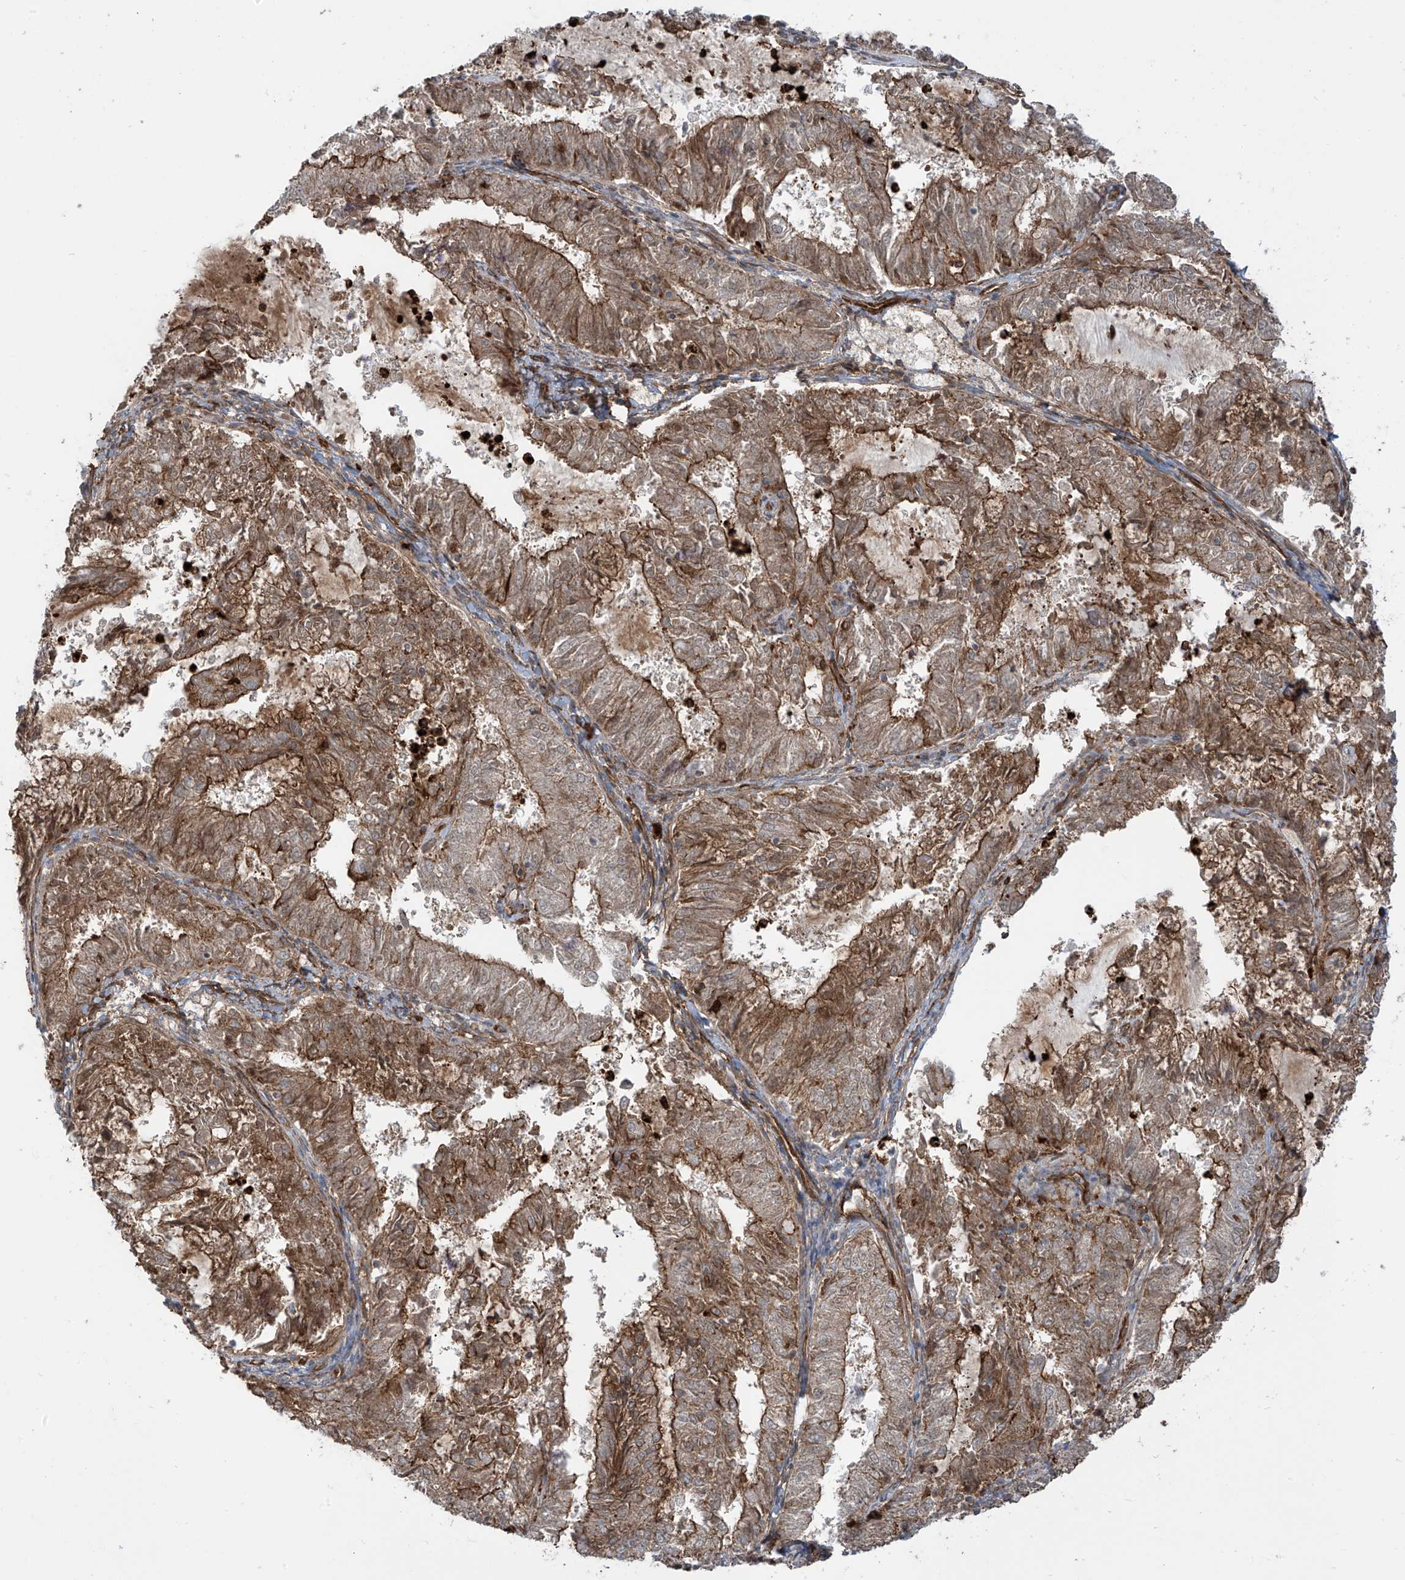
{"staining": {"intensity": "moderate", "quantity": ">75%", "location": "cytoplasmic/membranous"}, "tissue": "endometrial cancer", "cell_type": "Tumor cells", "image_type": "cancer", "snomed": [{"axis": "morphology", "description": "Adenocarcinoma, NOS"}, {"axis": "topography", "description": "Endometrium"}], "caption": "DAB immunohistochemical staining of adenocarcinoma (endometrial) reveals moderate cytoplasmic/membranous protein staining in approximately >75% of tumor cells. The protein of interest is stained brown, and the nuclei are stained in blue (DAB IHC with brightfield microscopy, high magnification).", "gene": "SLC9A2", "patient": {"sex": "female", "age": 57}}